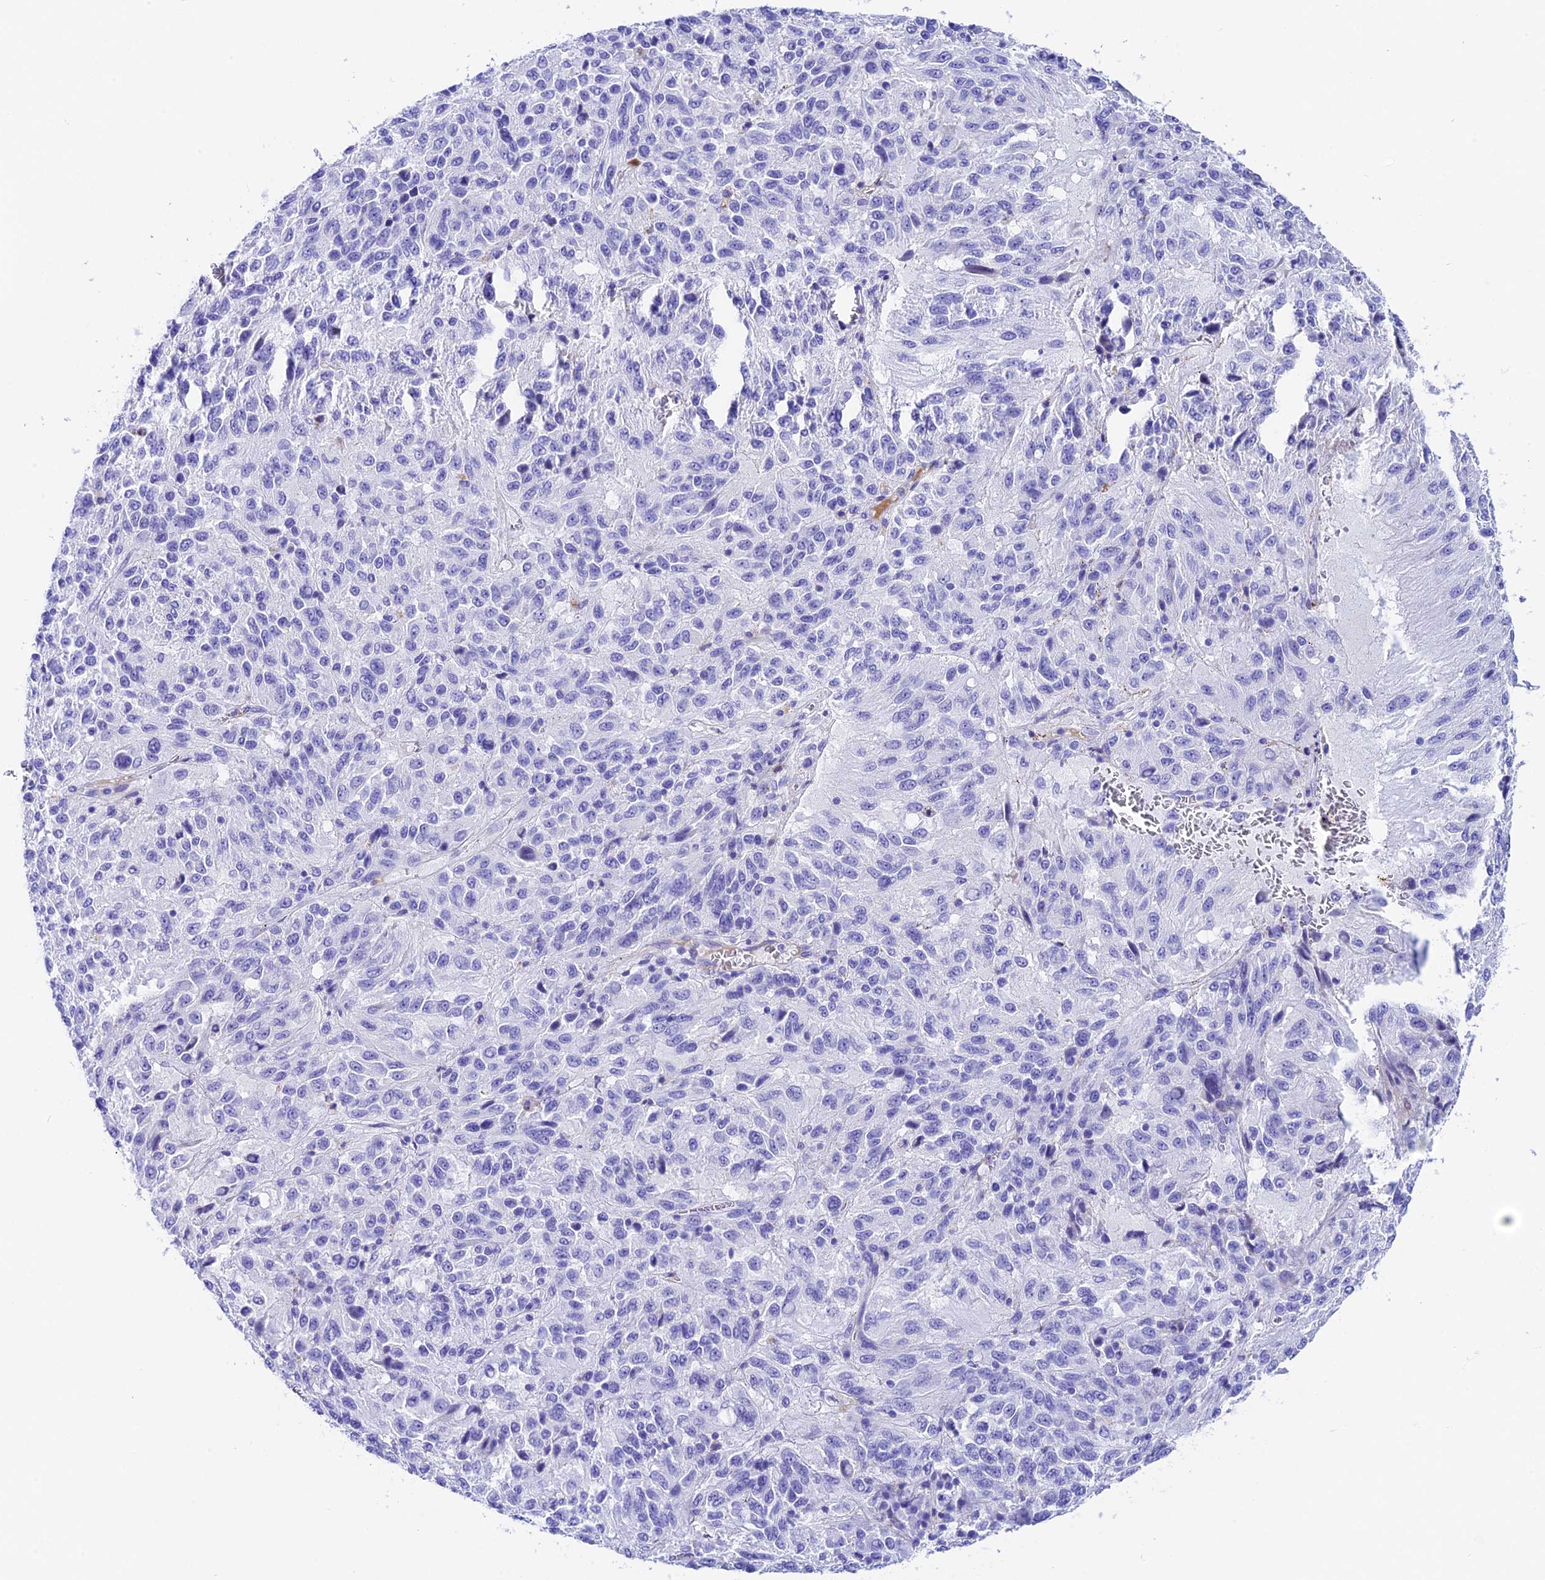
{"staining": {"intensity": "negative", "quantity": "none", "location": "none"}, "tissue": "melanoma", "cell_type": "Tumor cells", "image_type": "cancer", "snomed": [{"axis": "morphology", "description": "Malignant melanoma, Metastatic site"}, {"axis": "topography", "description": "Lung"}], "caption": "This photomicrograph is of melanoma stained with immunohistochemistry (IHC) to label a protein in brown with the nuclei are counter-stained blue. There is no staining in tumor cells.", "gene": "PSG11", "patient": {"sex": "male", "age": 64}}